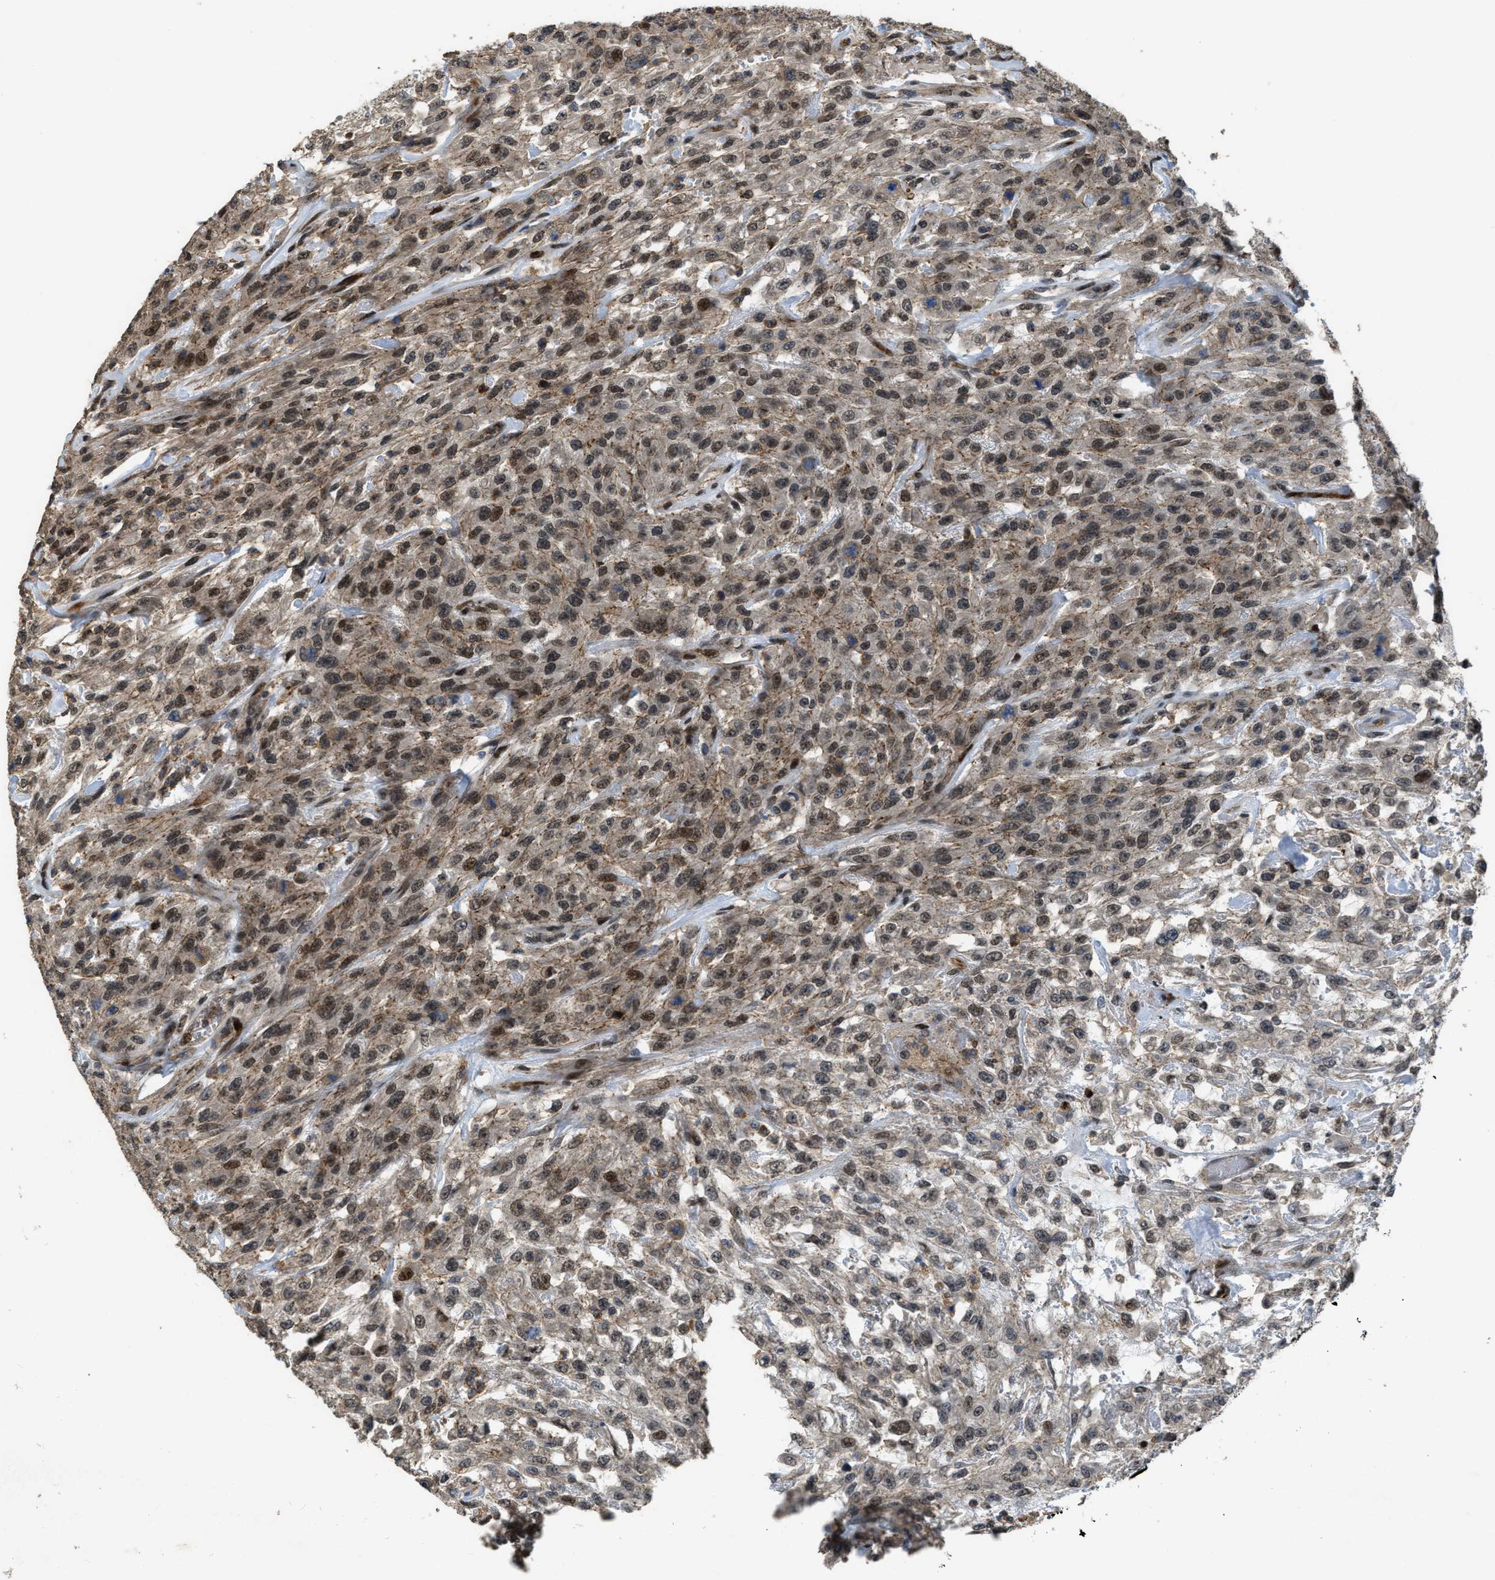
{"staining": {"intensity": "moderate", "quantity": ">75%", "location": "nuclear"}, "tissue": "urothelial cancer", "cell_type": "Tumor cells", "image_type": "cancer", "snomed": [{"axis": "morphology", "description": "Urothelial carcinoma, High grade"}, {"axis": "topography", "description": "Urinary bladder"}], "caption": "This photomicrograph displays IHC staining of urothelial cancer, with medium moderate nuclear expression in approximately >75% of tumor cells.", "gene": "DPF2", "patient": {"sex": "male", "age": 46}}